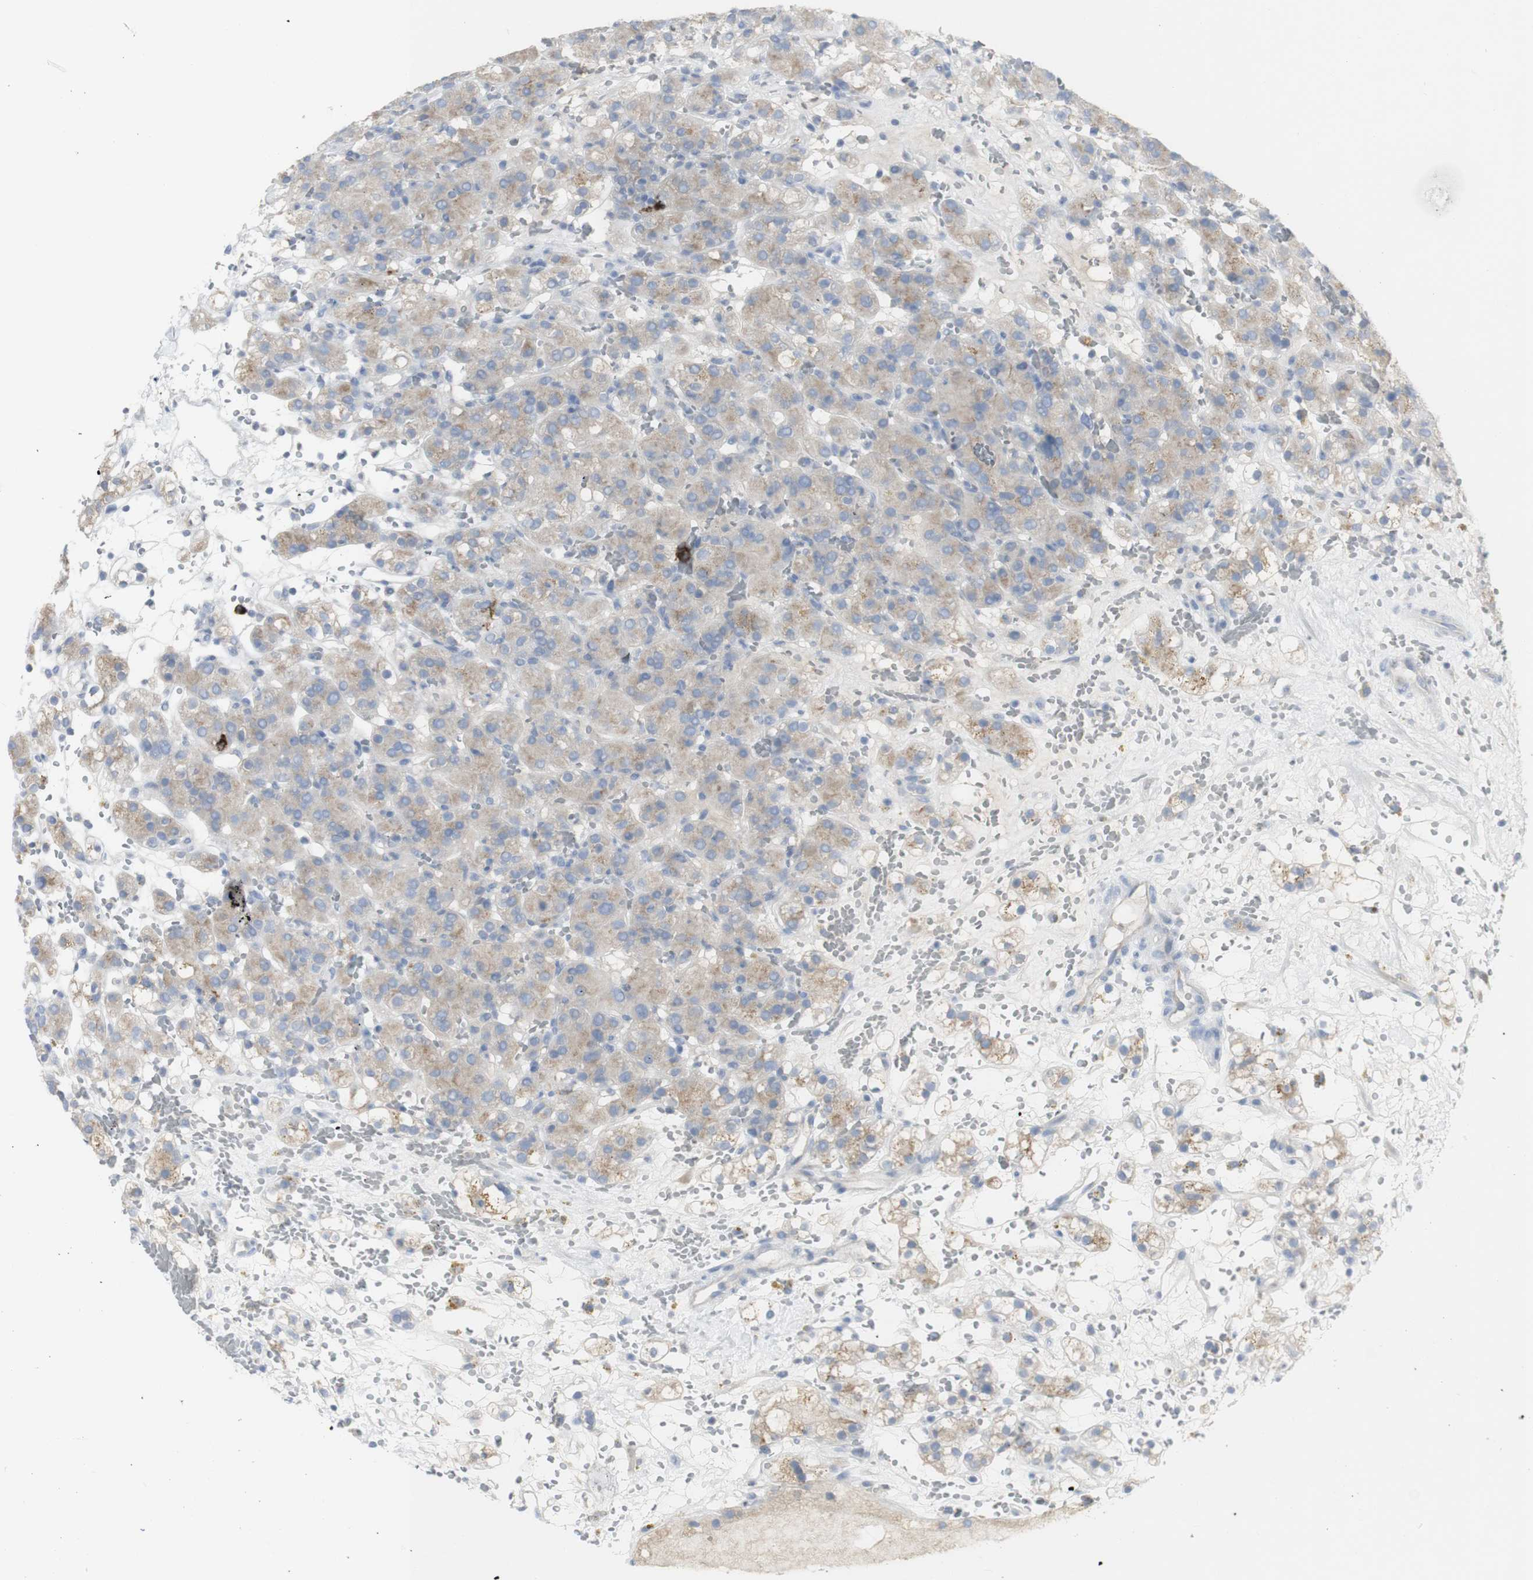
{"staining": {"intensity": "weak", "quantity": "25%-75%", "location": "cytoplasmic/membranous"}, "tissue": "renal cancer", "cell_type": "Tumor cells", "image_type": "cancer", "snomed": [{"axis": "morphology", "description": "Adenocarcinoma, NOS"}, {"axis": "topography", "description": "Kidney"}], "caption": "Adenocarcinoma (renal) tissue reveals weak cytoplasmic/membranous expression in about 25%-75% of tumor cells, visualized by immunohistochemistry.", "gene": "CD207", "patient": {"sex": "male", "age": 61}}